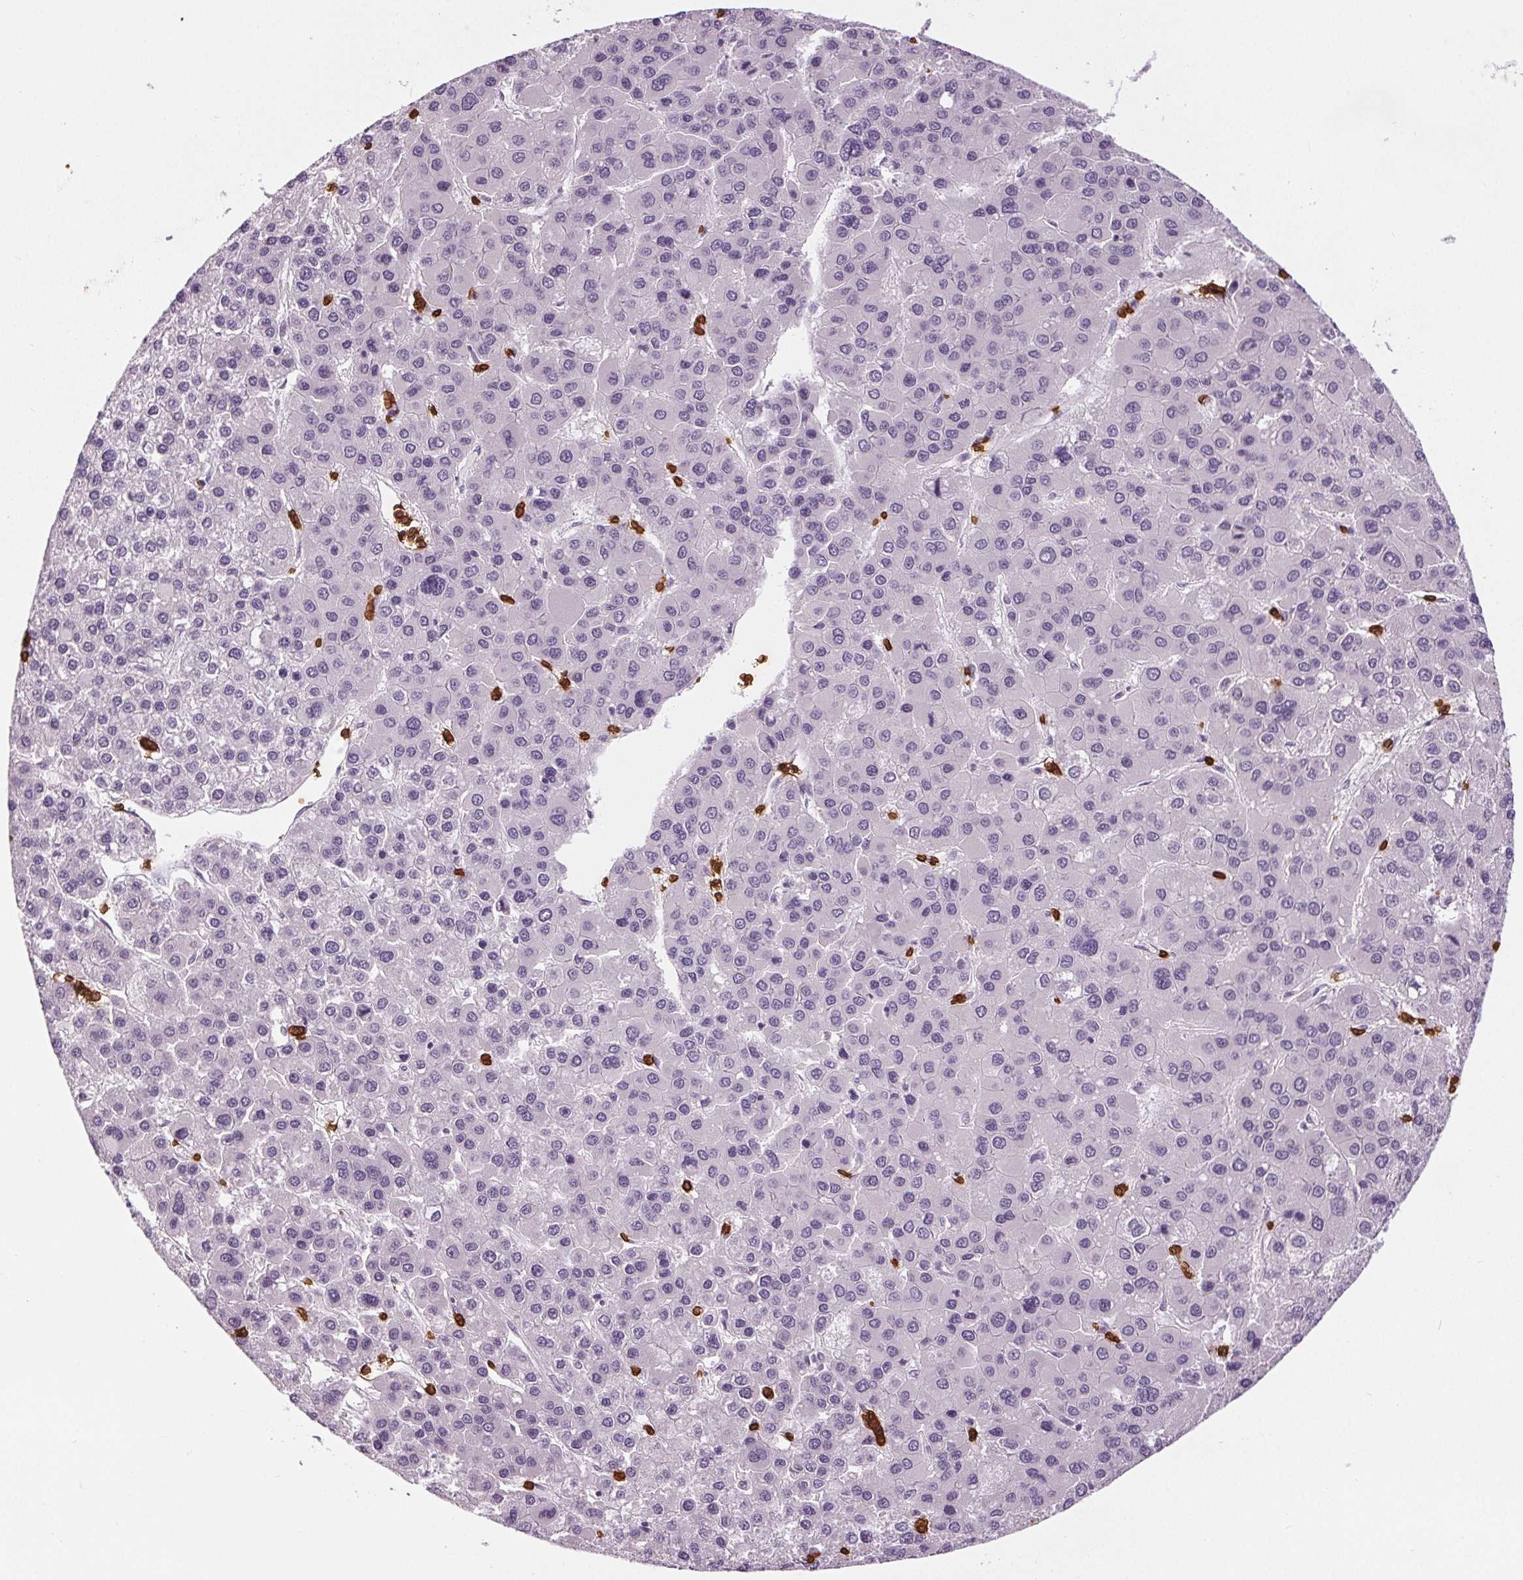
{"staining": {"intensity": "negative", "quantity": "none", "location": "none"}, "tissue": "liver cancer", "cell_type": "Tumor cells", "image_type": "cancer", "snomed": [{"axis": "morphology", "description": "Carcinoma, Hepatocellular, NOS"}, {"axis": "topography", "description": "Liver"}], "caption": "An image of hepatocellular carcinoma (liver) stained for a protein exhibits no brown staining in tumor cells.", "gene": "SLC4A1", "patient": {"sex": "female", "age": 41}}